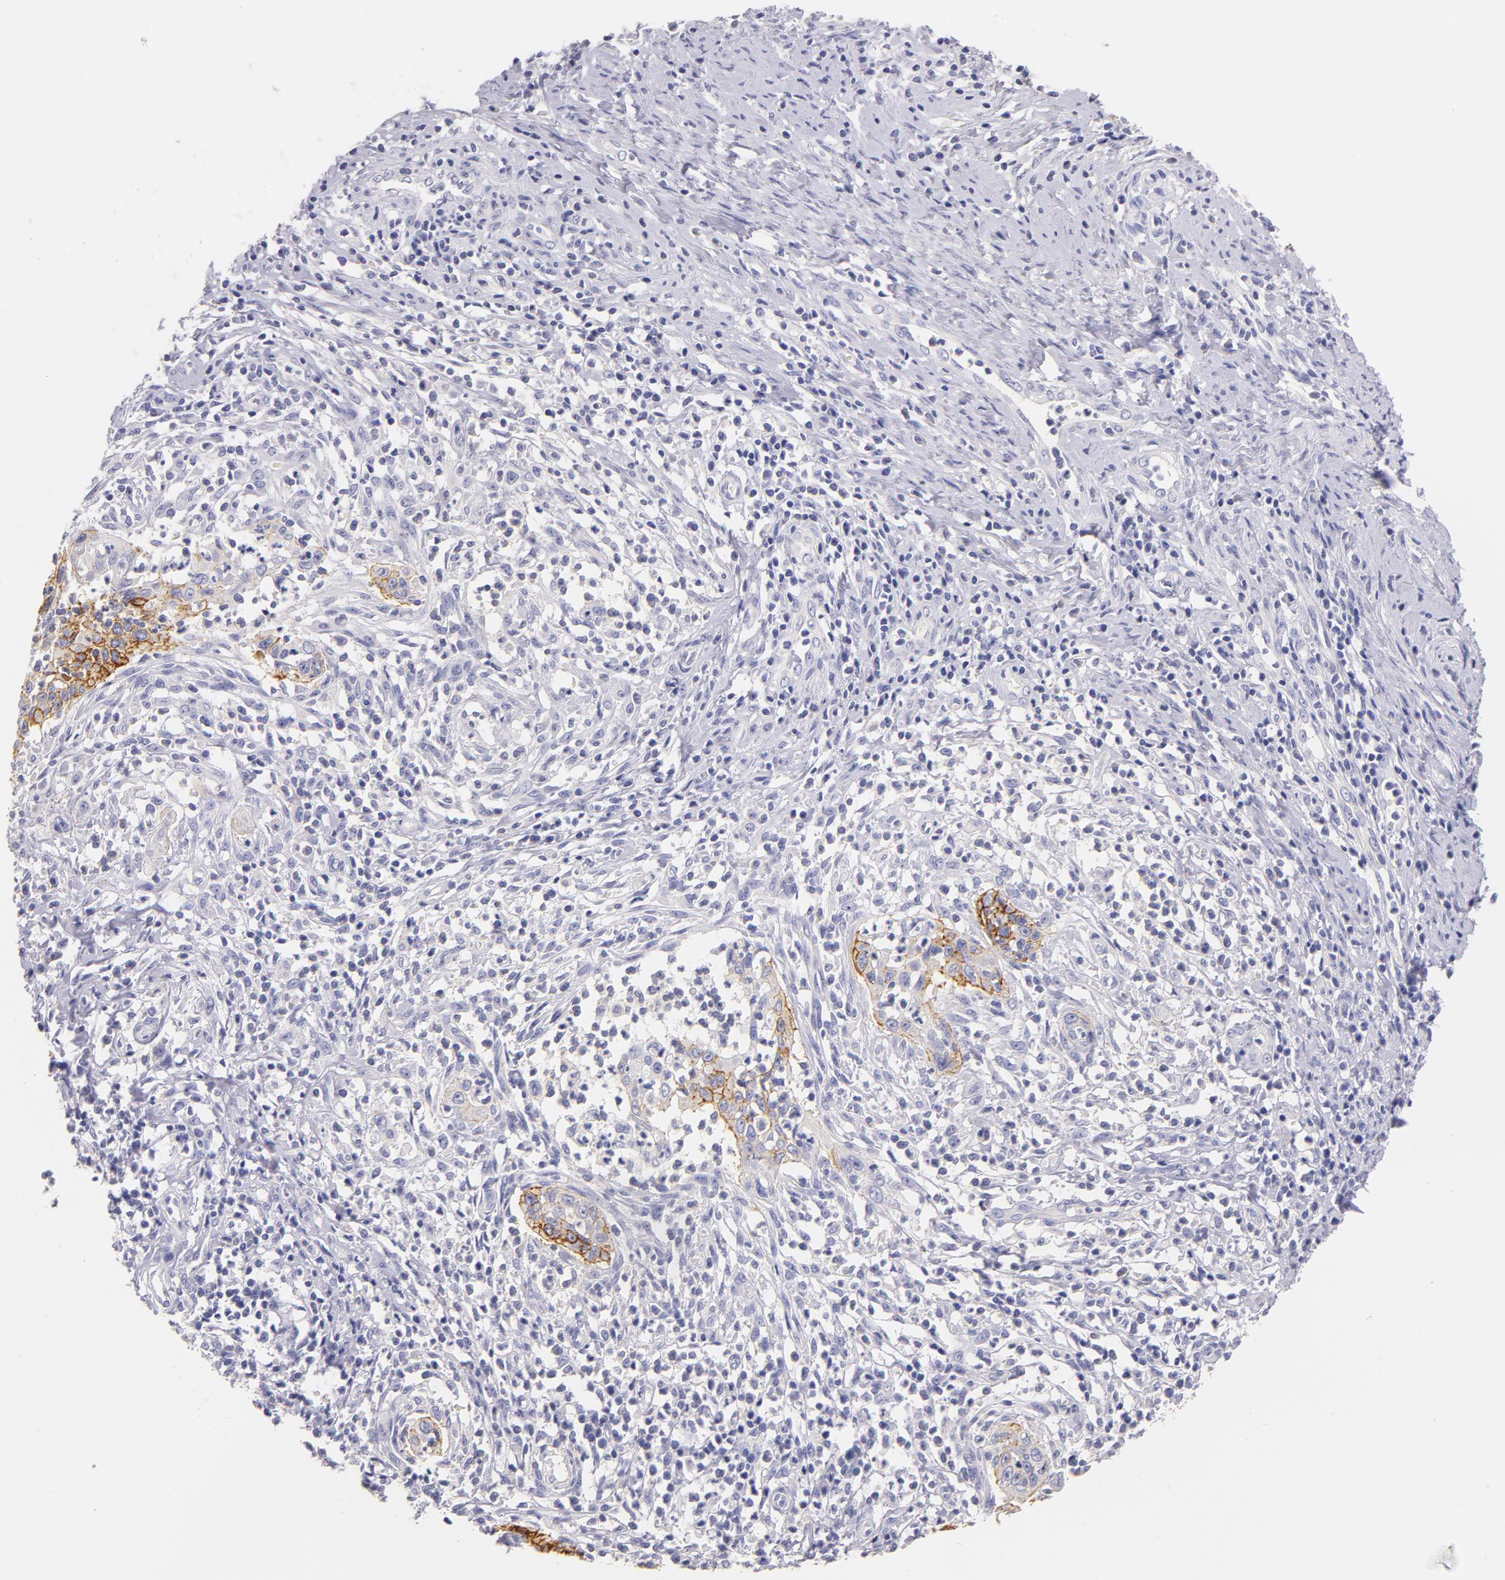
{"staining": {"intensity": "strong", "quantity": ">75%", "location": "cytoplasmic/membranous"}, "tissue": "cervical cancer", "cell_type": "Tumor cells", "image_type": "cancer", "snomed": [{"axis": "morphology", "description": "Squamous cell carcinoma, NOS"}, {"axis": "topography", "description": "Cervix"}], "caption": "Immunohistochemistry (IHC) histopathology image of cervical cancer (squamous cell carcinoma) stained for a protein (brown), which reveals high levels of strong cytoplasmic/membranous expression in approximately >75% of tumor cells.", "gene": "CD44", "patient": {"sex": "female", "age": 41}}